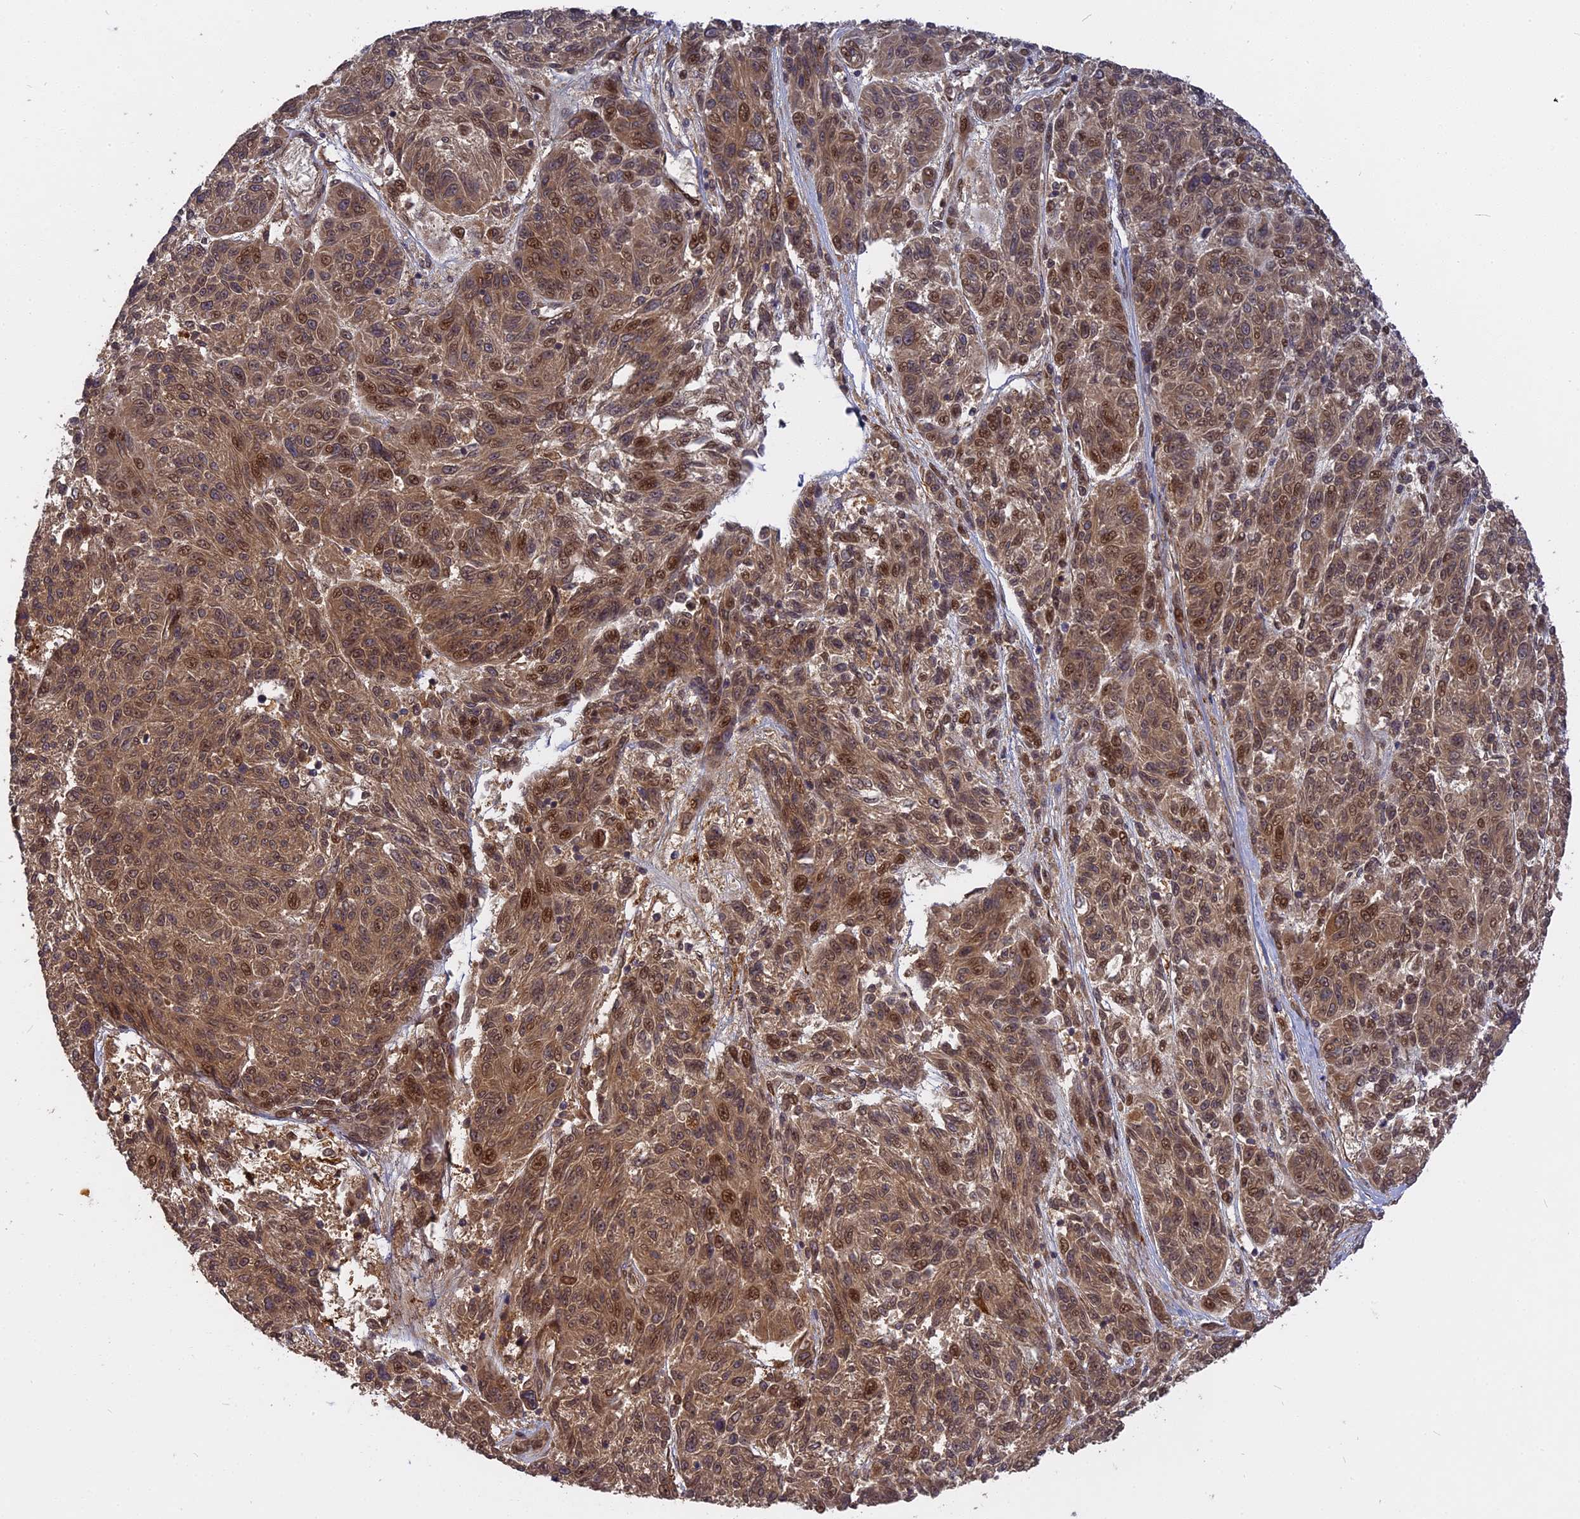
{"staining": {"intensity": "moderate", "quantity": ">75%", "location": "cytoplasmic/membranous,nuclear"}, "tissue": "melanoma", "cell_type": "Tumor cells", "image_type": "cancer", "snomed": [{"axis": "morphology", "description": "Malignant melanoma, NOS"}, {"axis": "topography", "description": "Skin"}], "caption": "Human malignant melanoma stained with a protein marker shows moderate staining in tumor cells.", "gene": "TMUB2", "patient": {"sex": "male", "age": 53}}